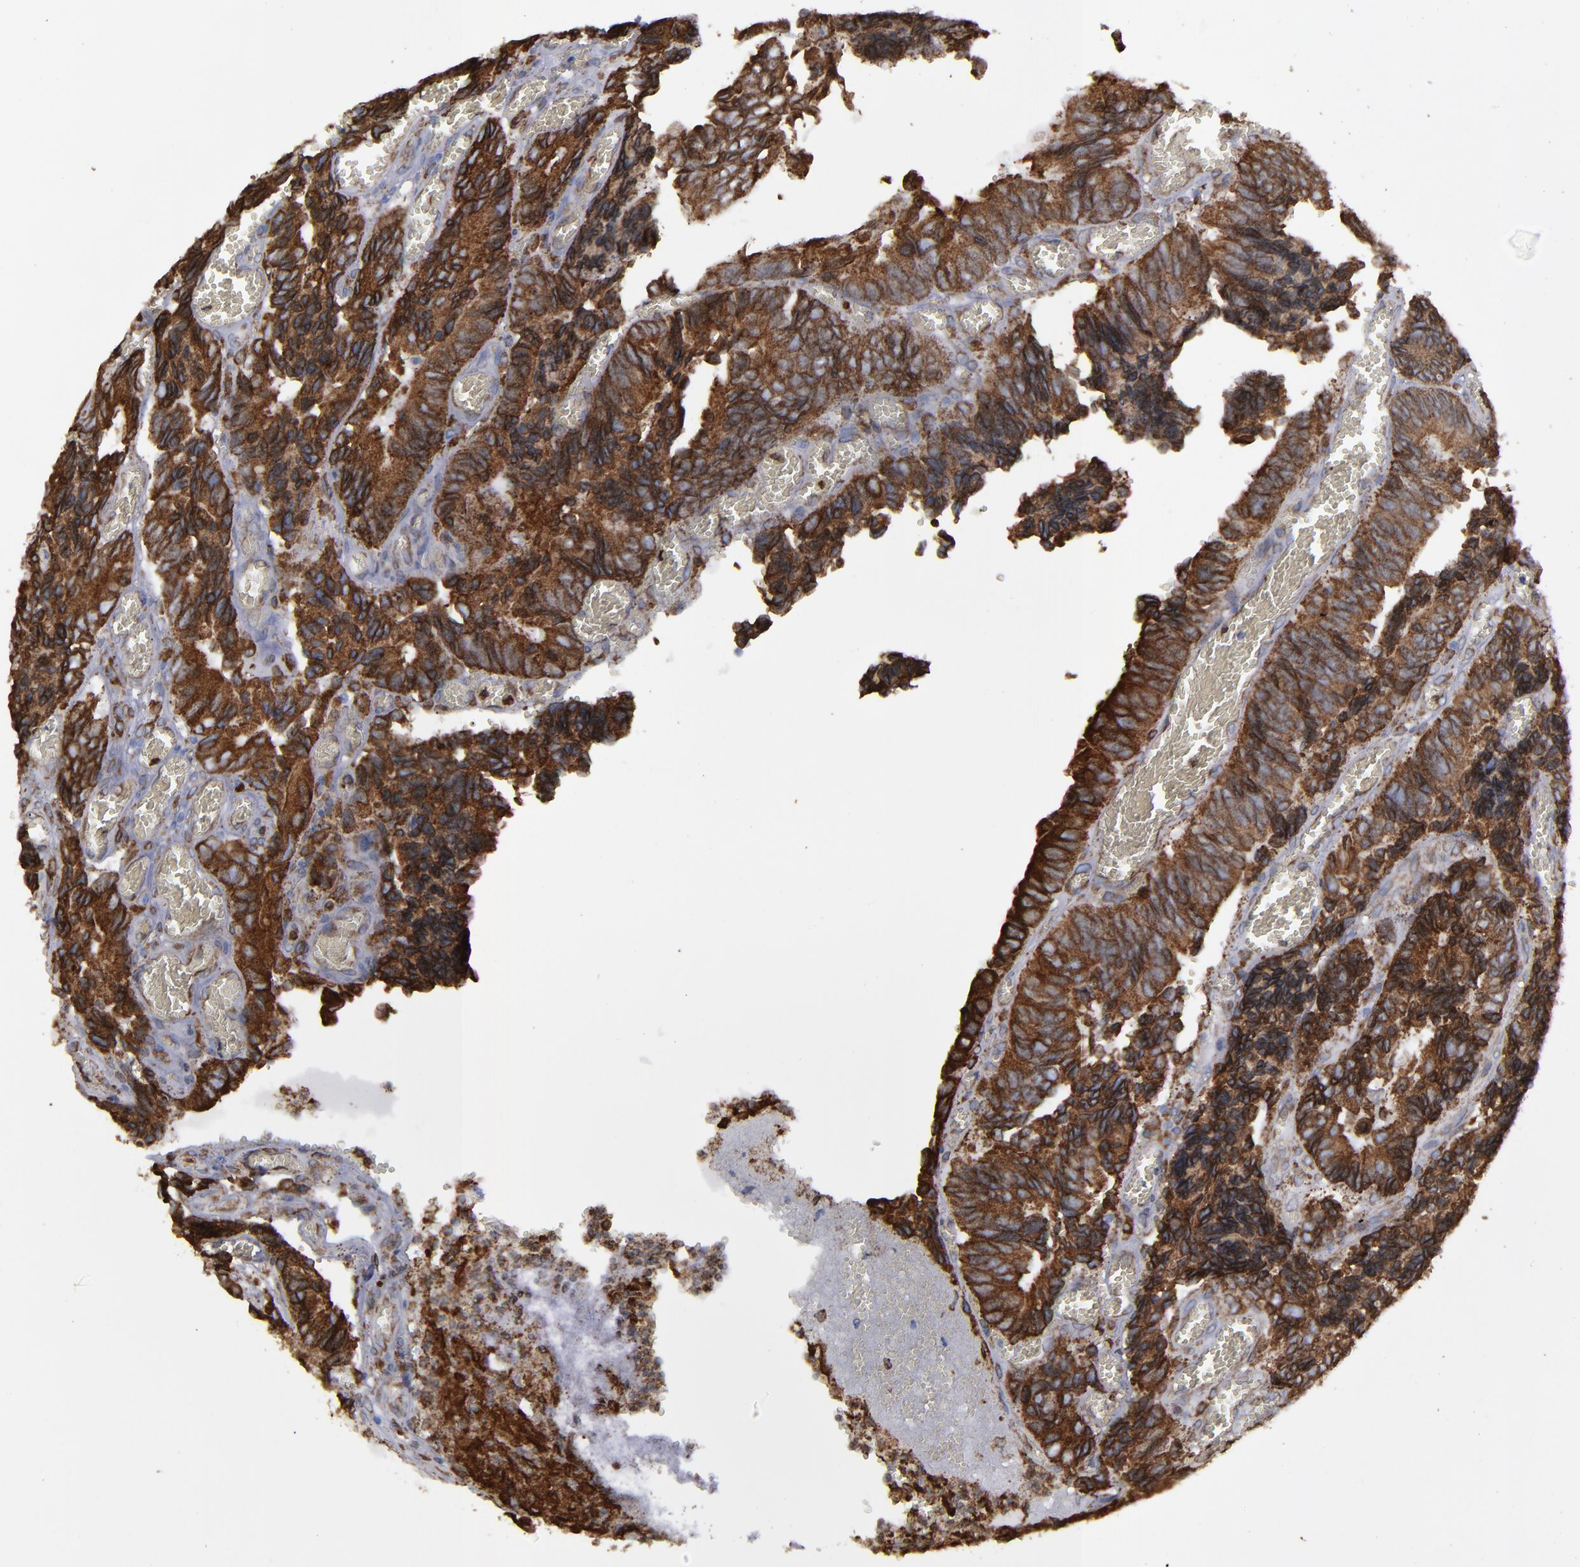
{"staining": {"intensity": "strong", "quantity": ">75%", "location": "cytoplasmic/membranous"}, "tissue": "colorectal cancer", "cell_type": "Tumor cells", "image_type": "cancer", "snomed": [{"axis": "morphology", "description": "Adenocarcinoma, NOS"}, {"axis": "topography", "description": "Colon"}], "caption": "IHC micrograph of neoplastic tissue: human colorectal cancer stained using IHC demonstrates high levels of strong protein expression localized specifically in the cytoplasmic/membranous of tumor cells, appearing as a cytoplasmic/membranous brown color.", "gene": "ERLIN2", "patient": {"sex": "male", "age": 72}}